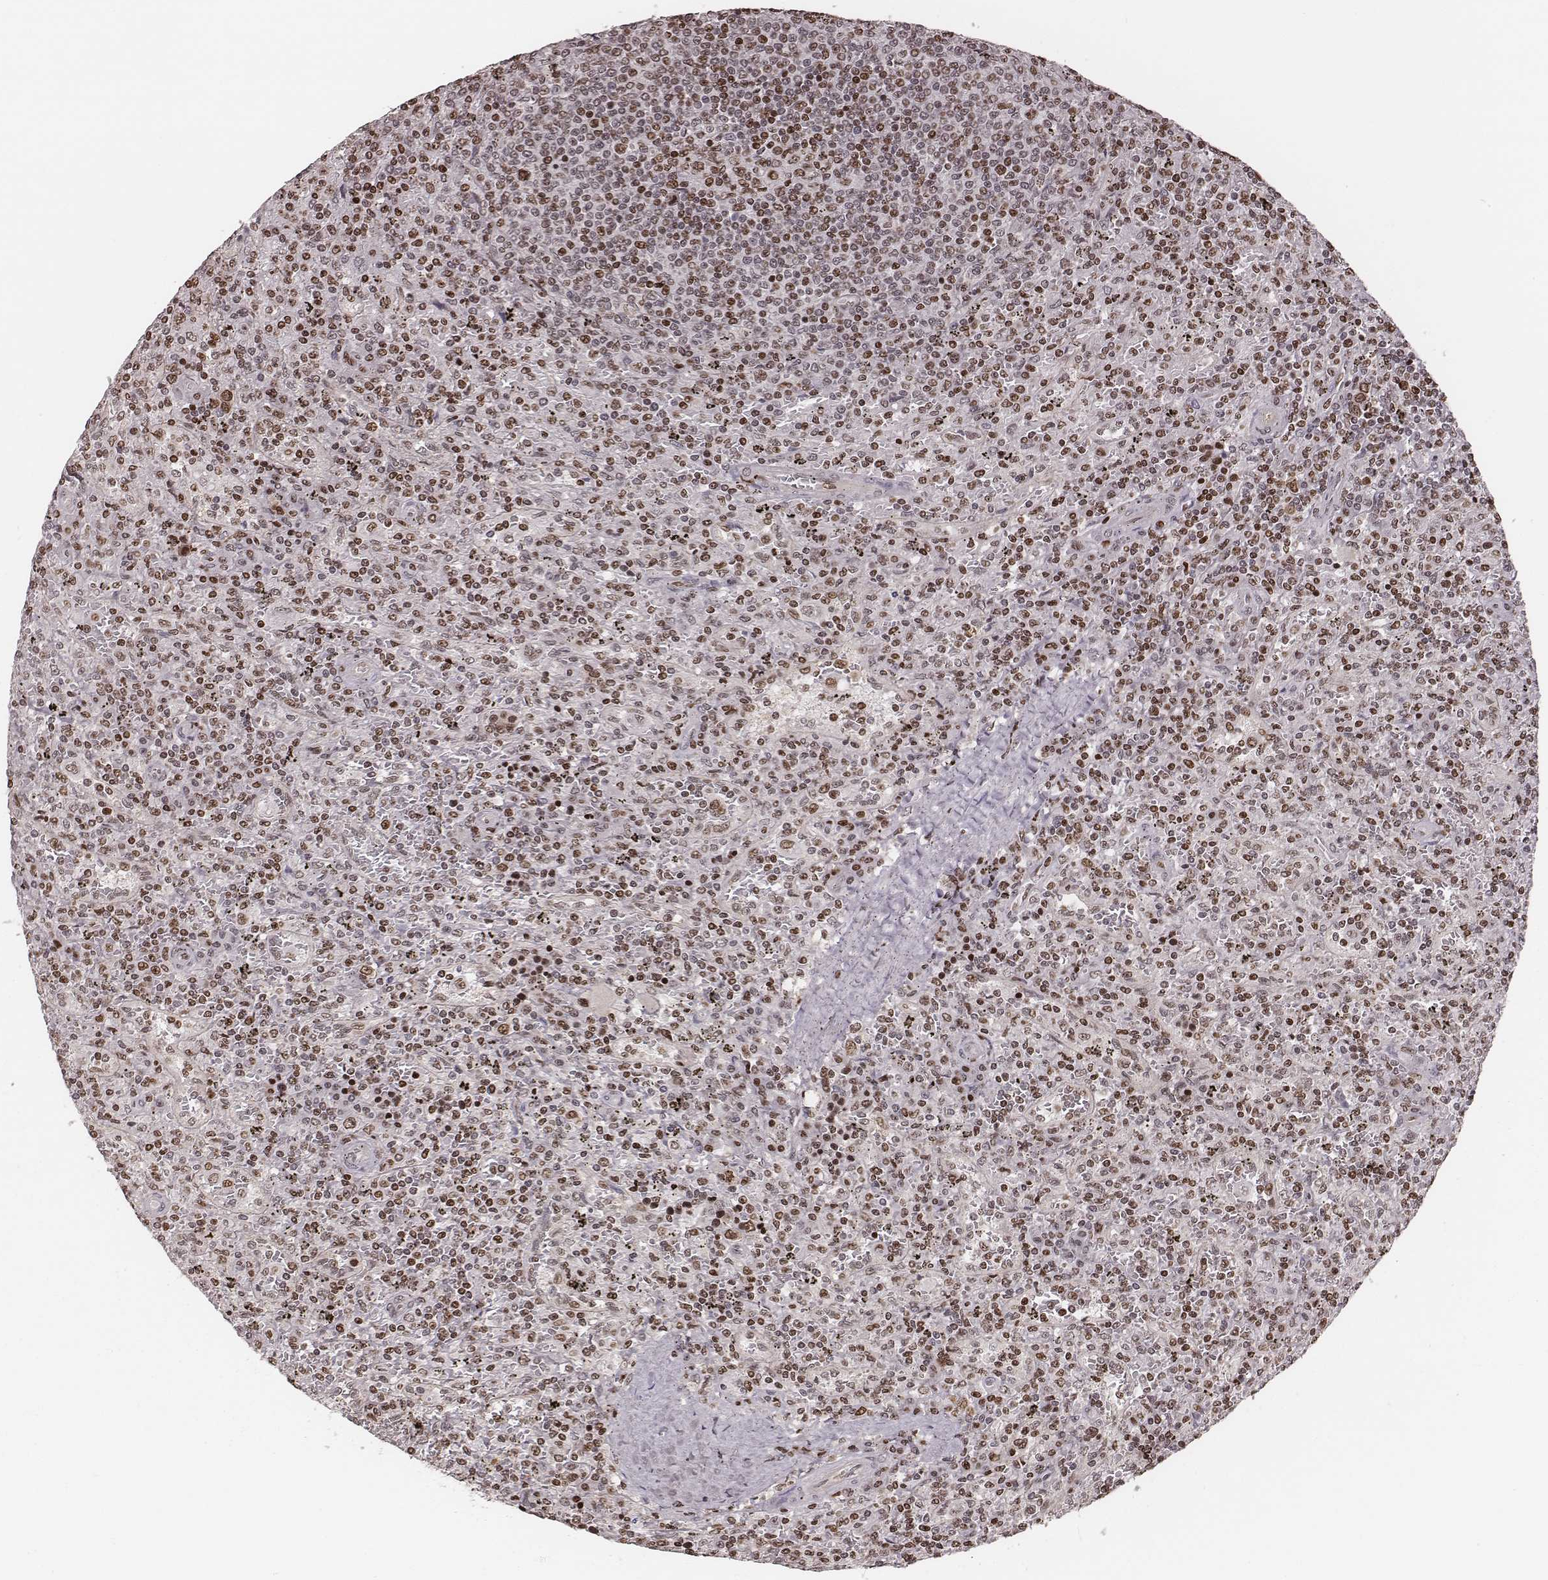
{"staining": {"intensity": "moderate", "quantity": "25%-75%", "location": "nuclear"}, "tissue": "lymphoma", "cell_type": "Tumor cells", "image_type": "cancer", "snomed": [{"axis": "morphology", "description": "Malignant lymphoma, non-Hodgkin's type, Low grade"}, {"axis": "topography", "description": "Spleen"}], "caption": "This is an image of immunohistochemistry staining of low-grade malignant lymphoma, non-Hodgkin's type, which shows moderate expression in the nuclear of tumor cells.", "gene": "VRK3", "patient": {"sex": "male", "age": 62}}